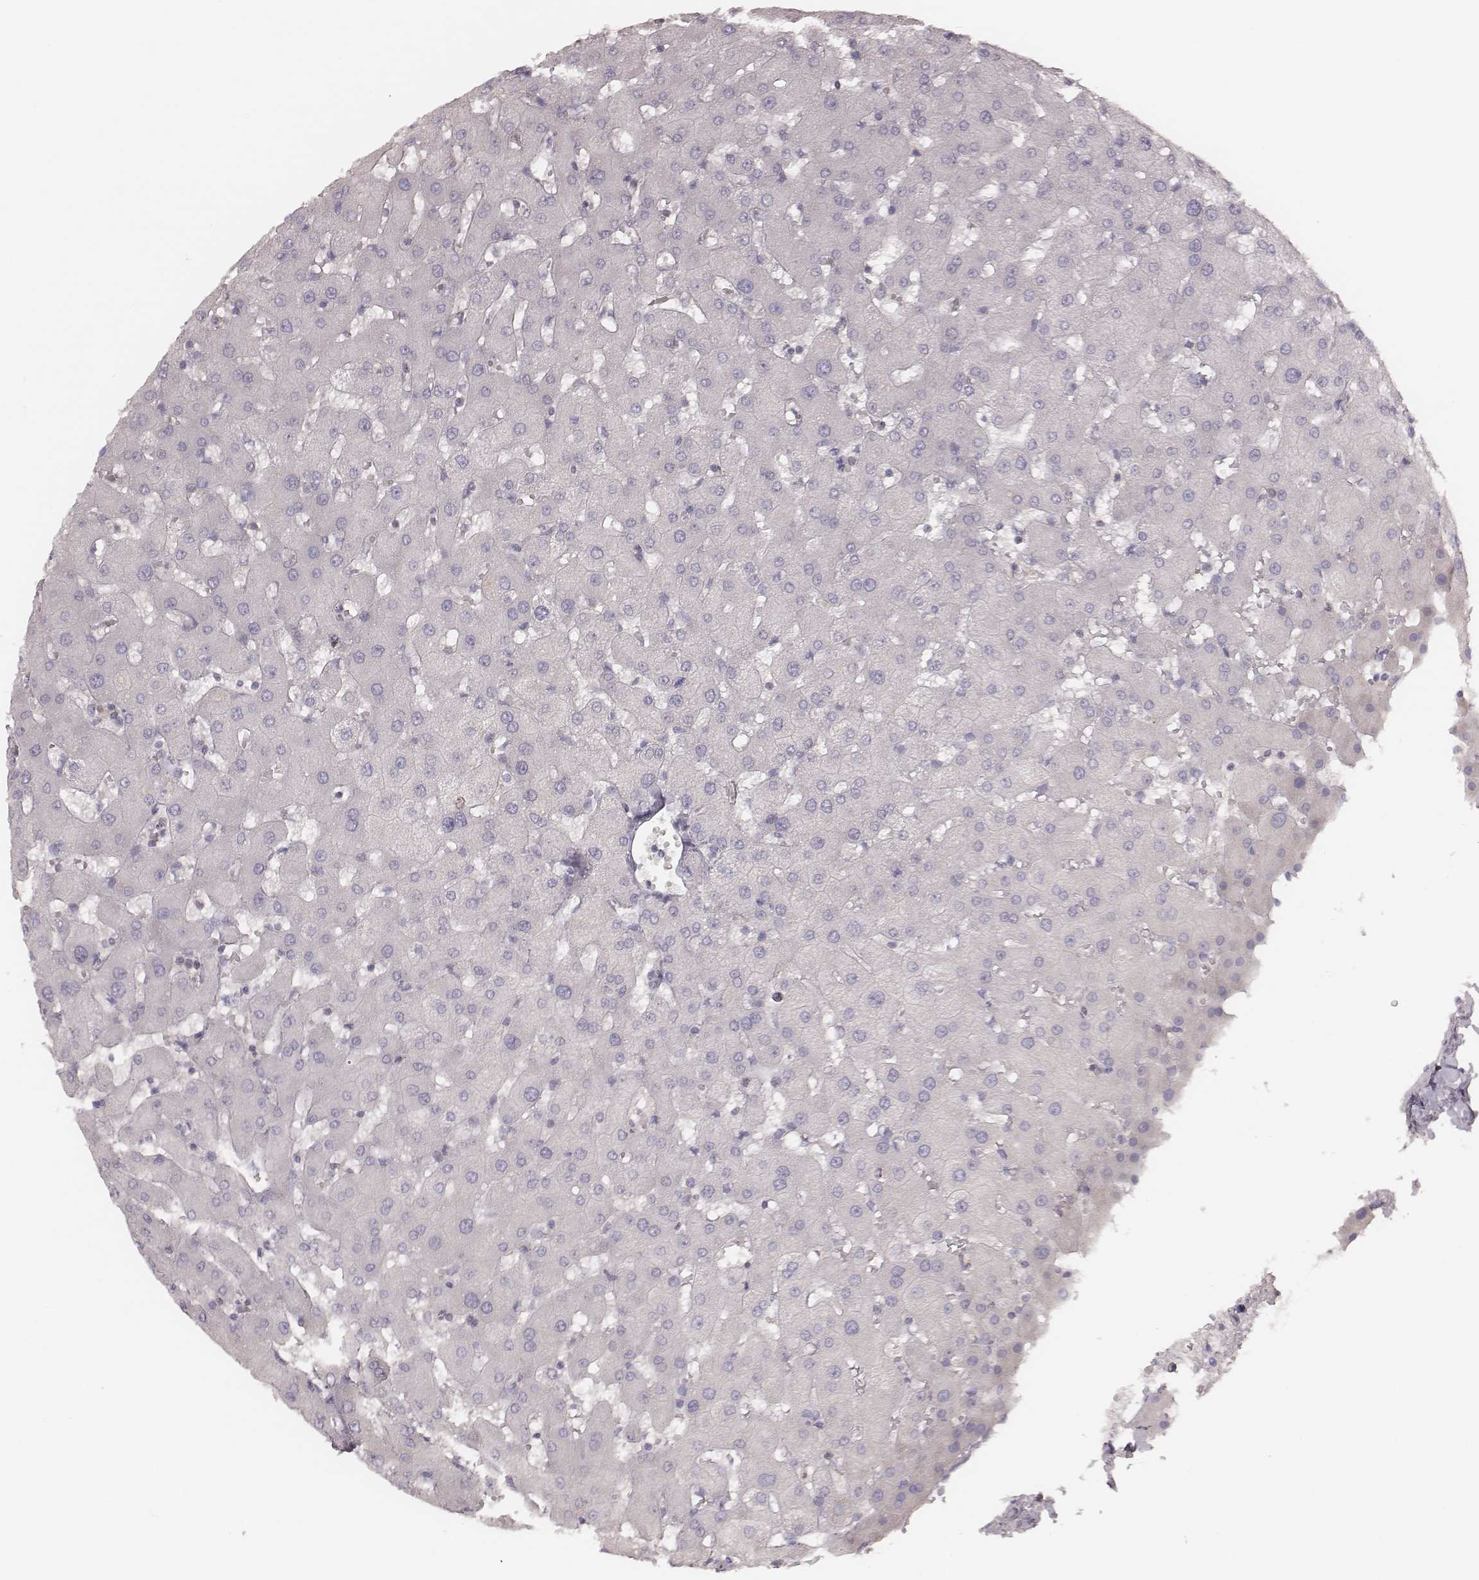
{"staining": {"intensity": "negative", "quantity": "none", "location": "none"}, "tissue": "liver", "cell_type": "Cholangiocytes", "image_type": "normal", "snomed": [{"axis": "morphology", "description": "Normal tissue, NOS"}, {"axis": "topography", "description": "Liver"}], "caption": "Cholangiocytes show no significant protein expression in unremarkable liver. (Stains: DAB (3,3'-diaminobenzidine) immunohistochemistry (IHC) with hematoxylin counter stain, Microscopy: brightfield microscopy at high magnification).", "gene": "MSX1", "patient": {"sex": "female", "age": 63}}